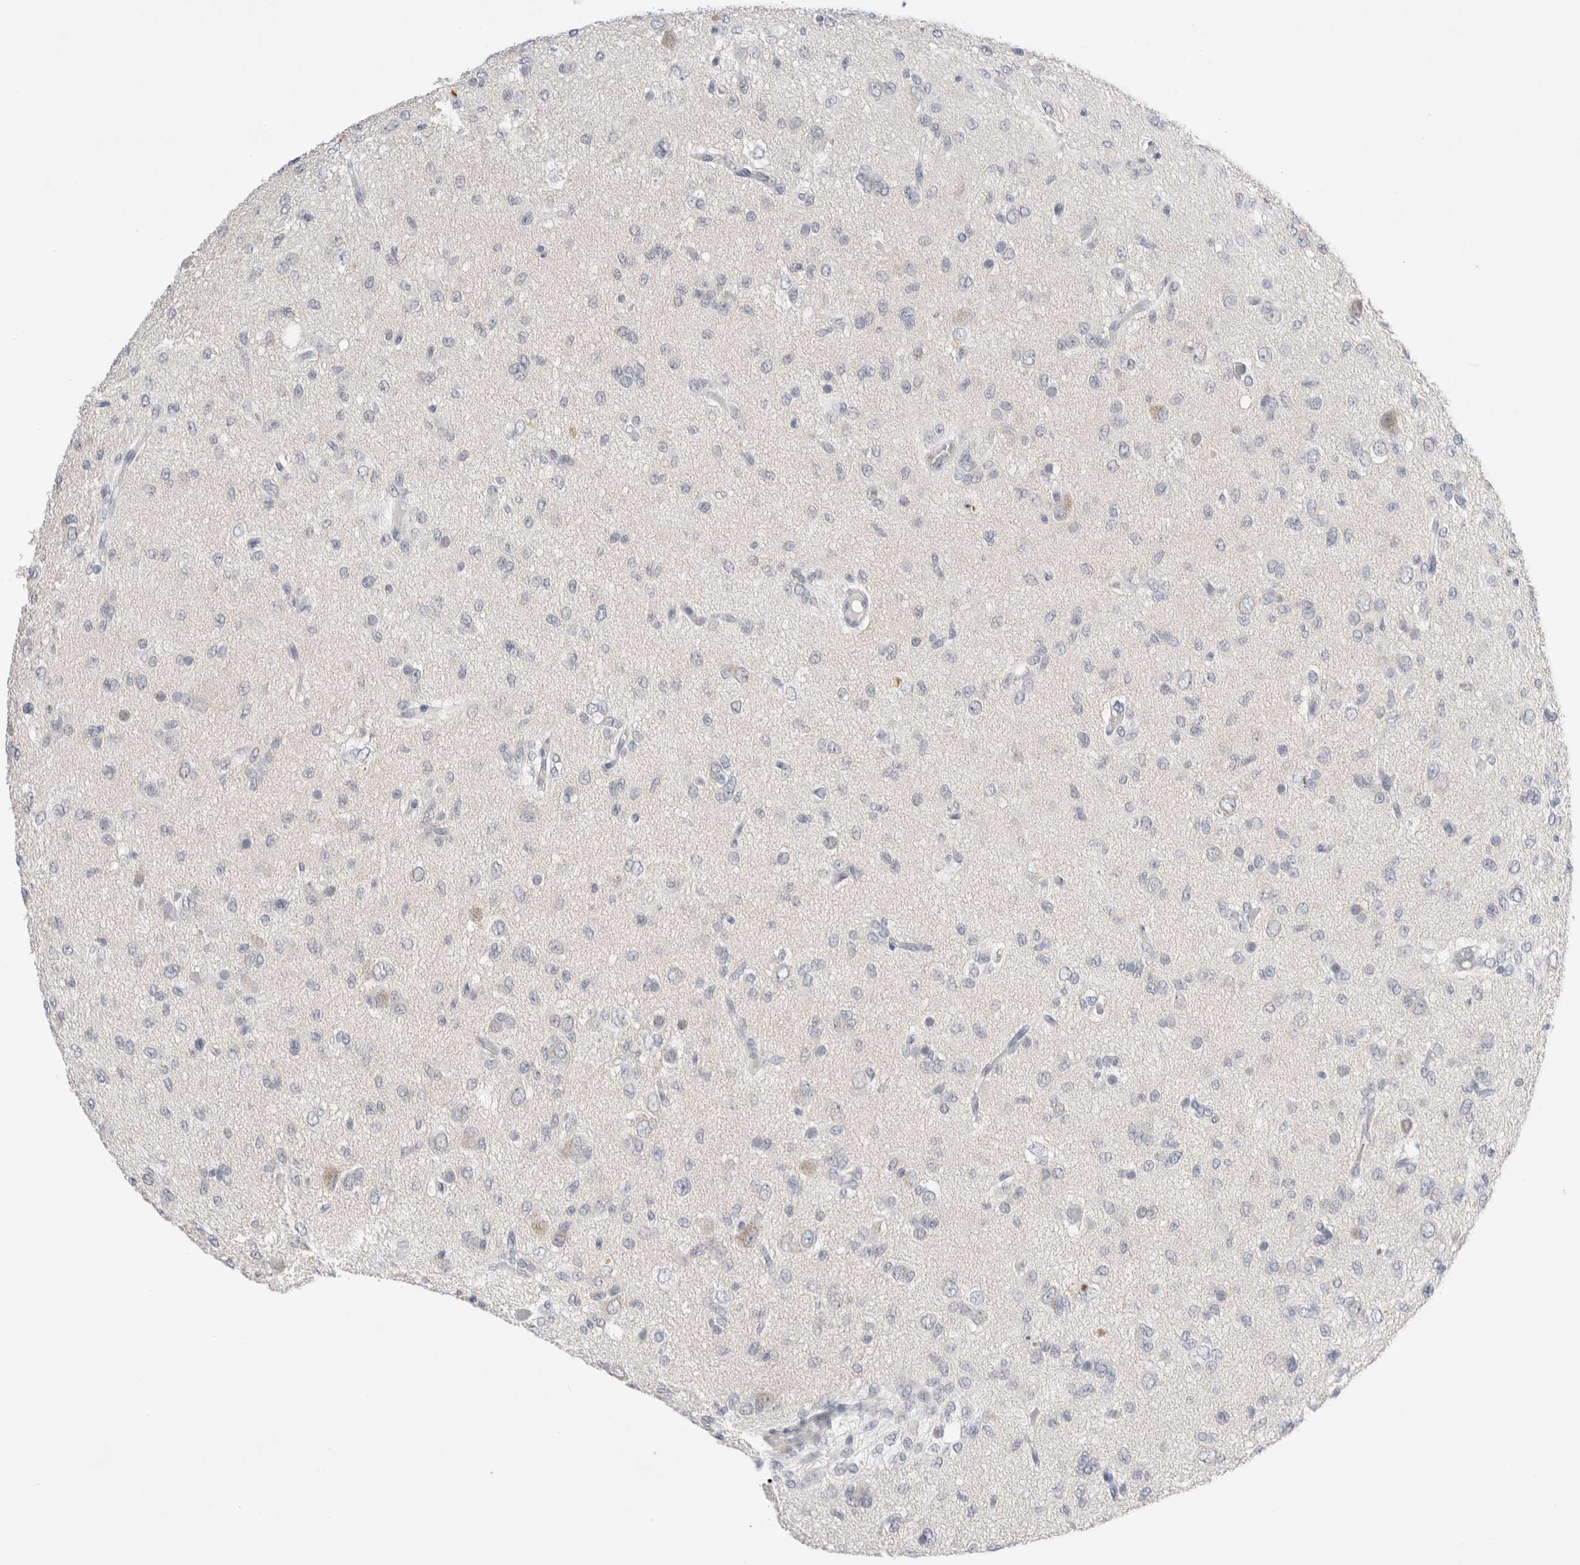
{"staining": {"intensity": "negative", "quantity": "none", "location": "none"}, "tissue": "glioma", "cell_type": "Tumor cells", "image_type": "cancer", "snomed": [{"axis": "morphology", "description": "Glioma, malignant, High grade"}, {"axis": "topography", "description": "Brain"}], "caption": "Malignant high-grade glioma stained for a protein using immunohistochemistry (IHC) displays no staining tumor cells.", "gene": "SLC22A12", "patient": {"sex": "female", "age": 59}}